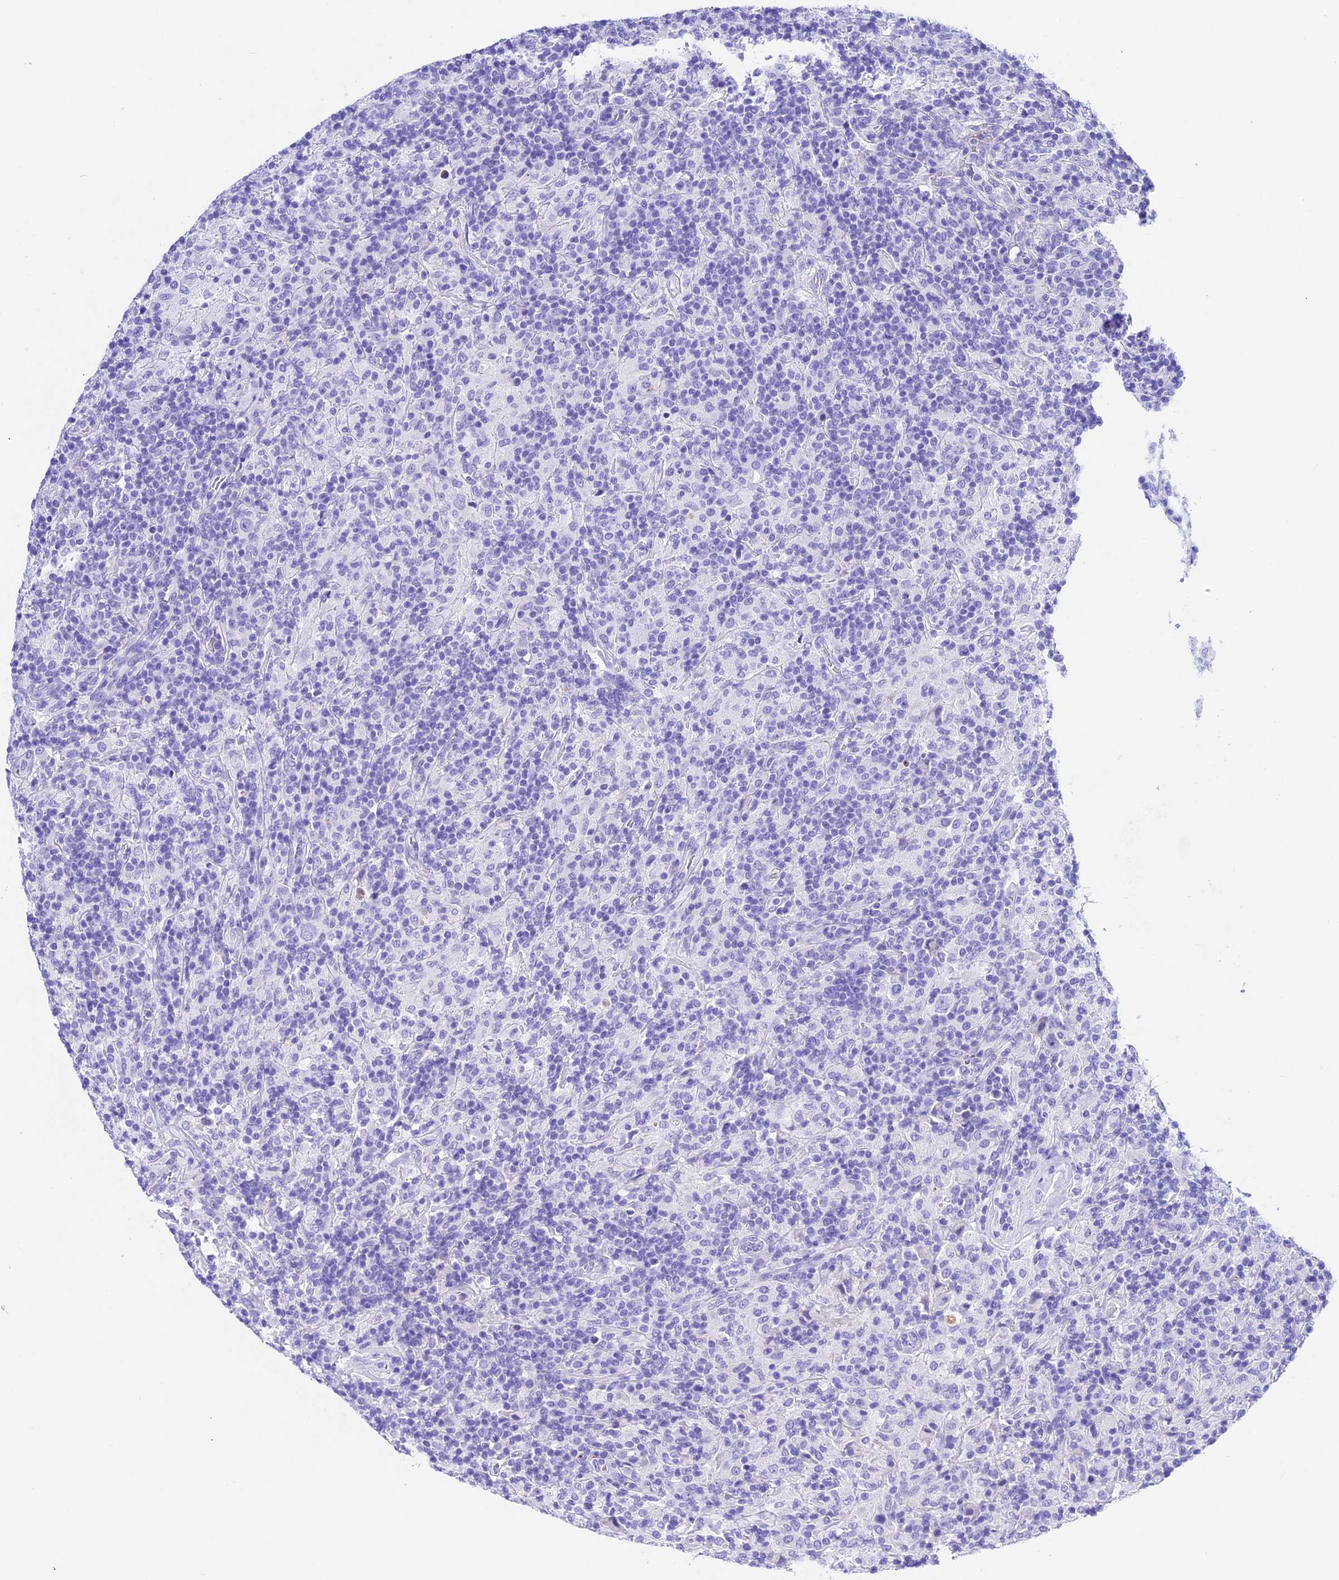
{"staining": {"intensity": "negative", "quantity": "none", "location": "none"}, "tissue": "lymphoma", "cell_type": "Tumor cells", "image_type": "cancer", "snomed": [{"axis": "morphology", "description": "Hodgkin's disease, NOS"}, {"axis": "topography", "description": "Lymph node"}], "caption": "Immunohistochemistry histopathology image of Hodgkin's disease stained for a protein (brown), which demonstrates no staining in tumor cells.", "gene": "PSG11", "patient": {"sex": "male", "age": 70}}